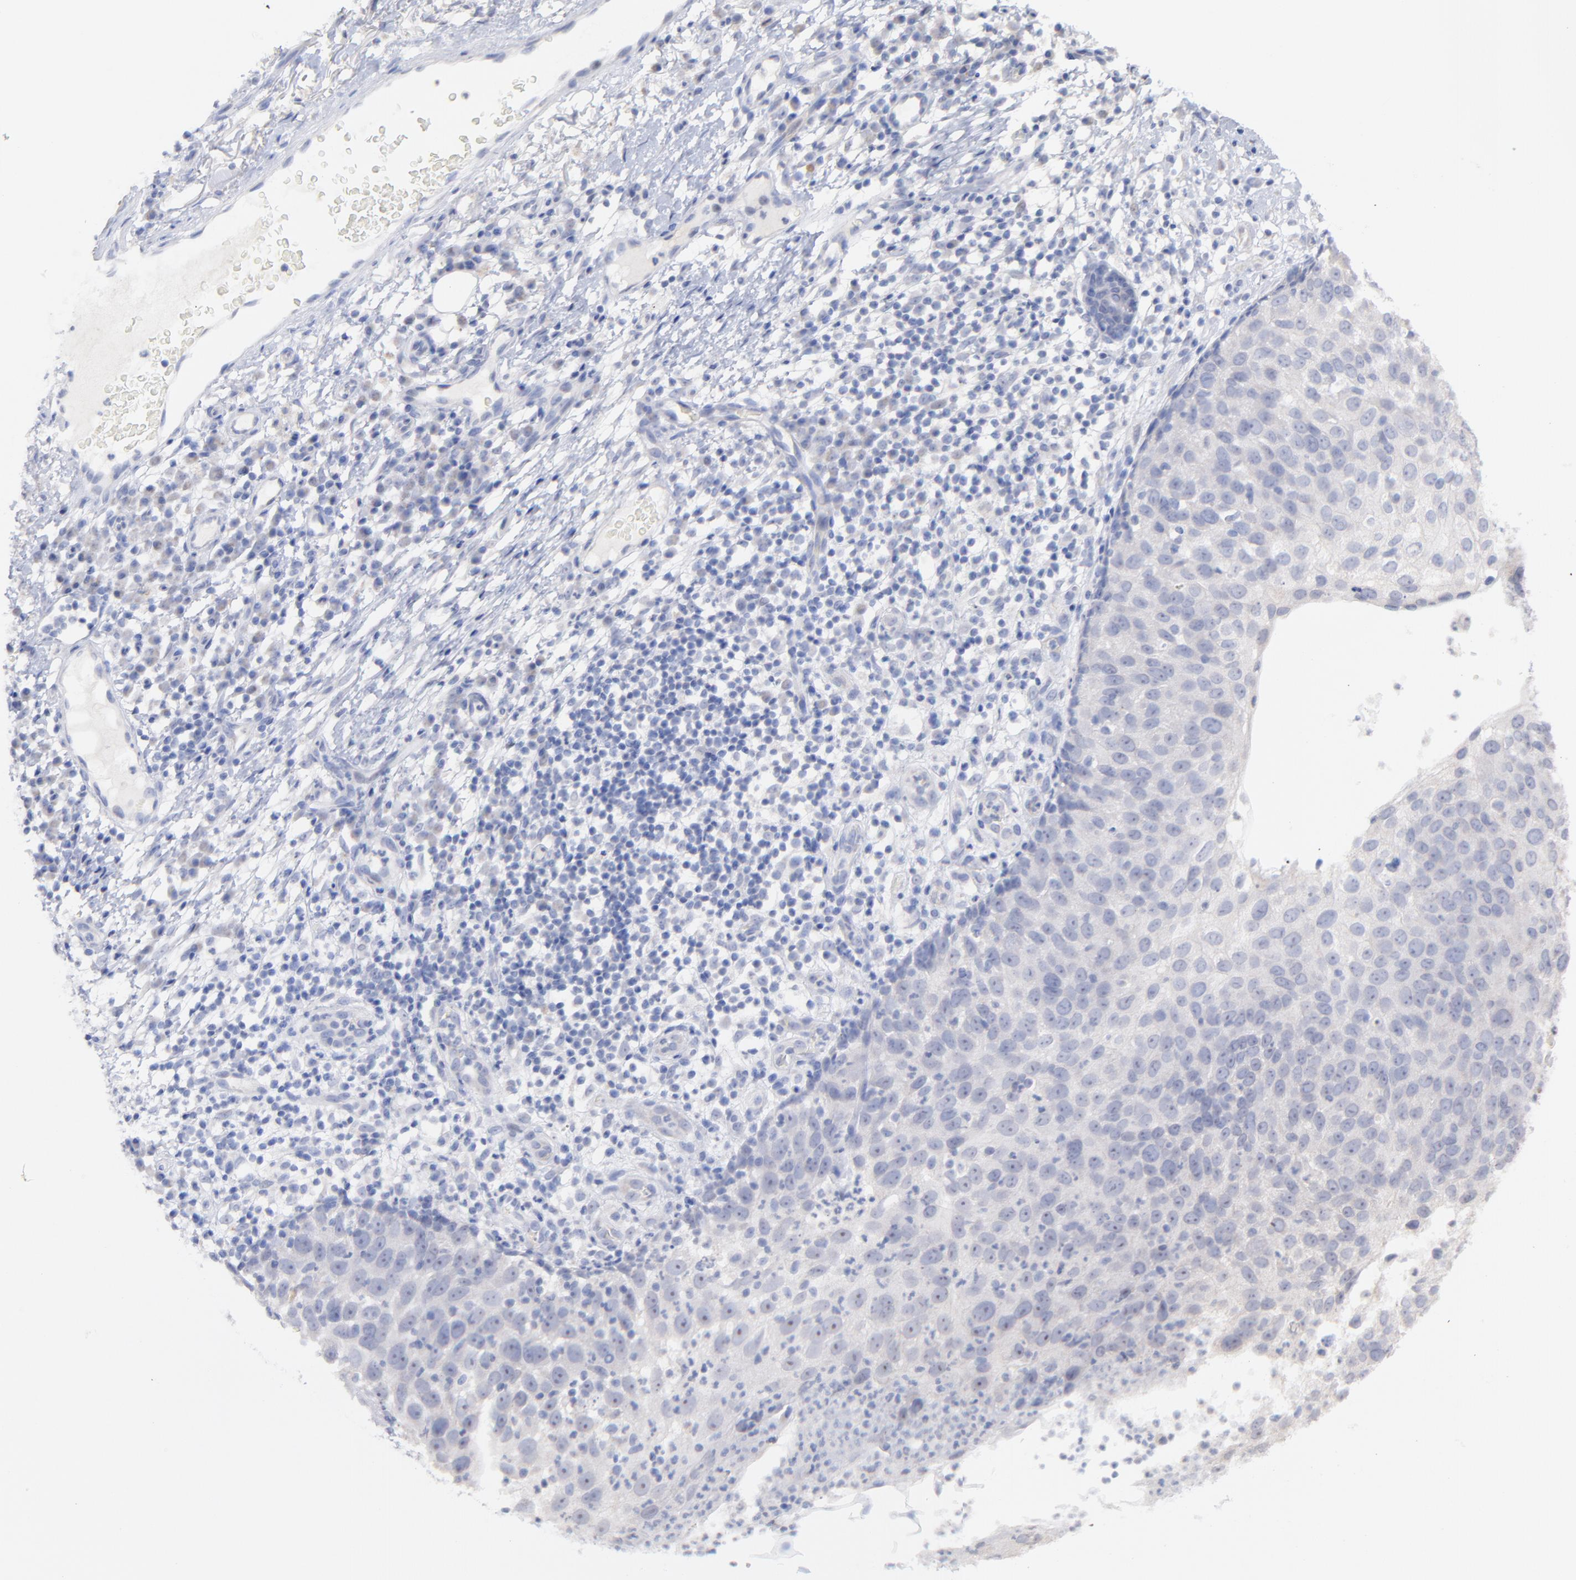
{"staining": {"intensity": "negative", "quantity": "none", "location": "none"}, "tissue": "skin cancer", "cell_type": "Tumor cells", "image_type": "cancer", "snomed": [{"axis": "morphology", "description": "Squamous cell carcinoma, NOS"}, {"axis": "topography", "description": "Skin"}], "caption": "IHC of skin squamous cell carcinoma exhibits no expression in tumor cells.", "gene": "CFAP57", "patient": {"sex": "male", "age": 87}}